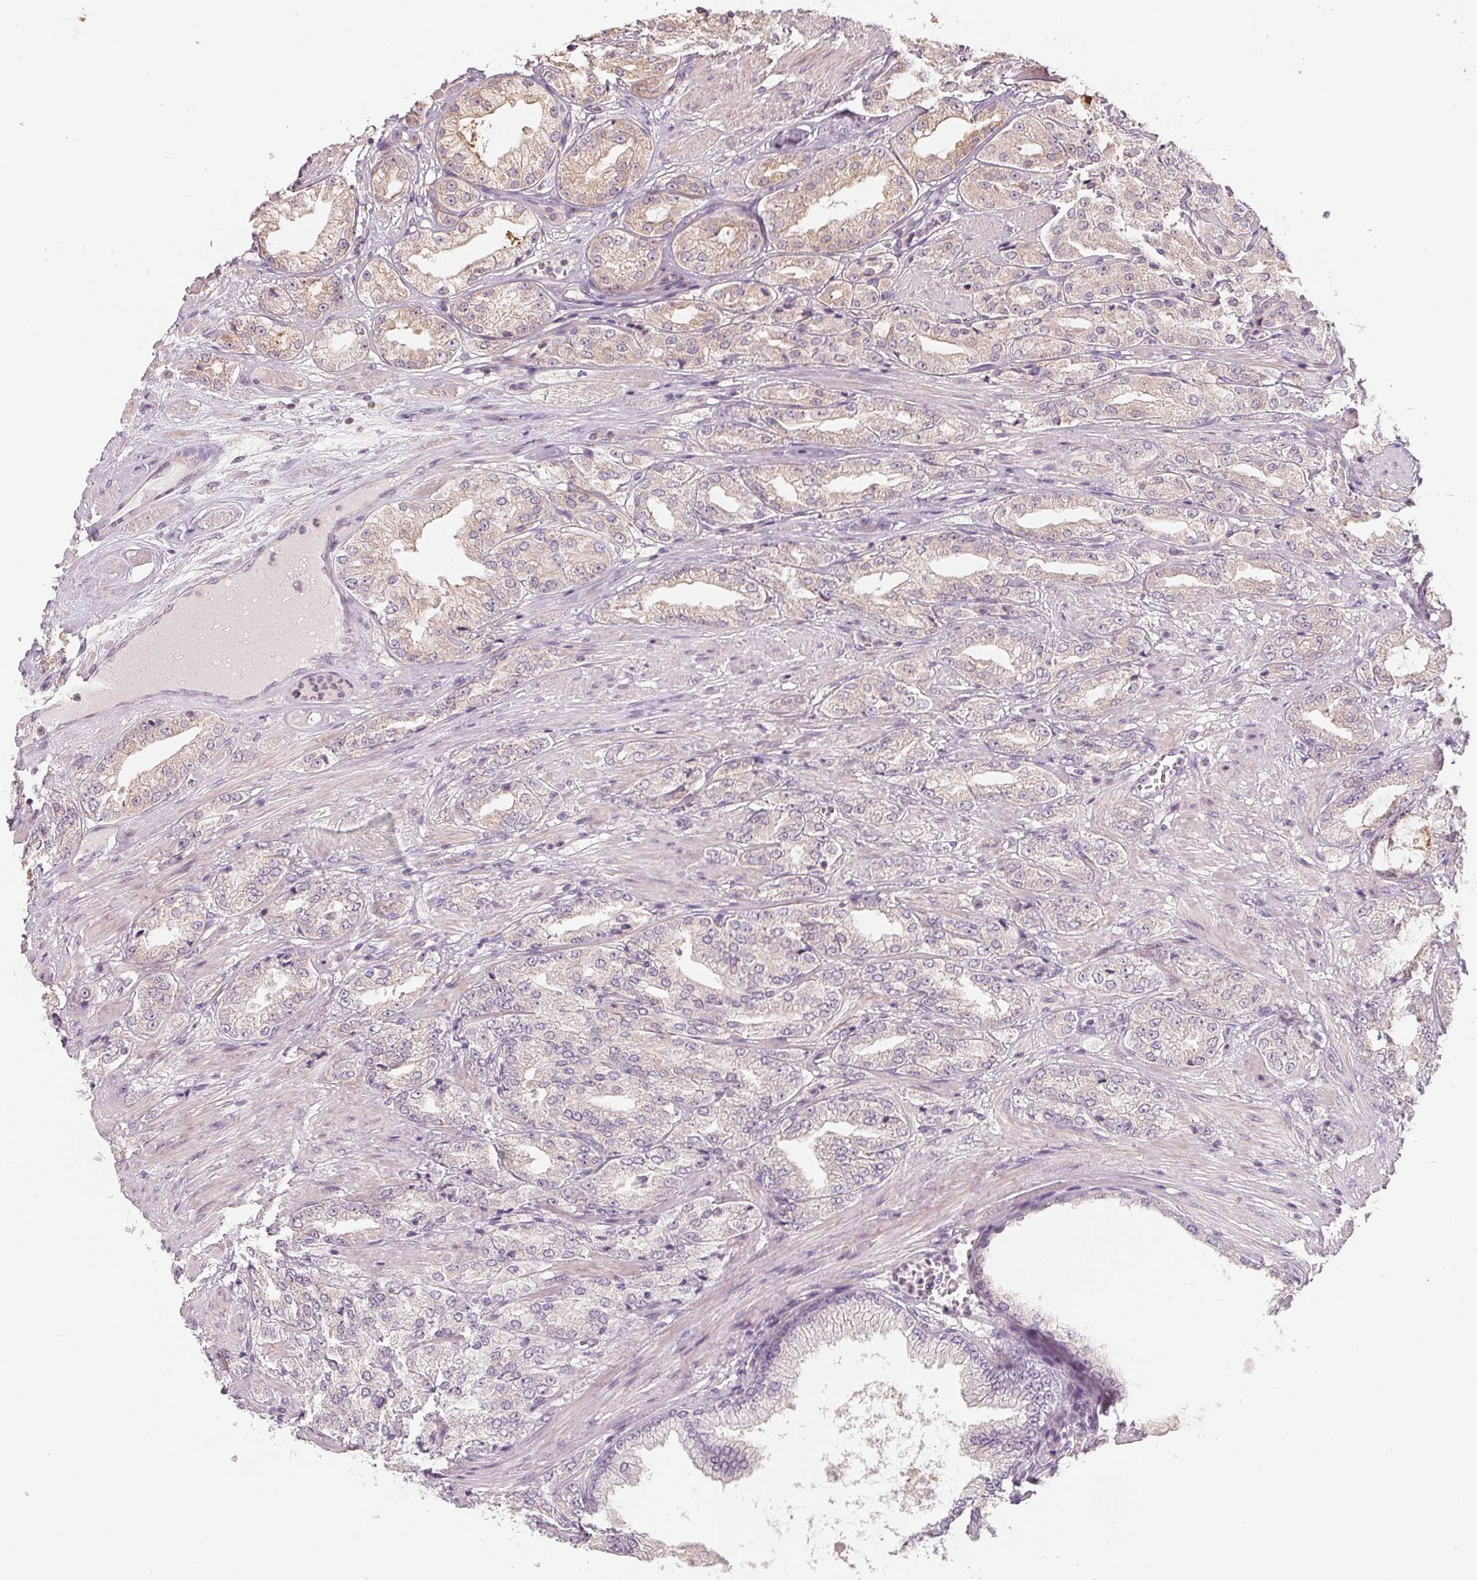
{"staining": {"intensity": "negative", "quantity": "none", "location": "none"}, "tissue": "prostate cancer", "cell_type": "Tumor cells", "image_type": "cancer", "snomed": [{"axis": "morphology", "description": "Adenocarcinoma, High grade"}, {"axis": "topography", "description": "Prostate"}], "caption": "DAB immunohistochemical staining of prostate cancer demonstrates no significant expression in tumor cells.", "gene": "VTCN1", "patient": {"sex": "male", "age": 68}}